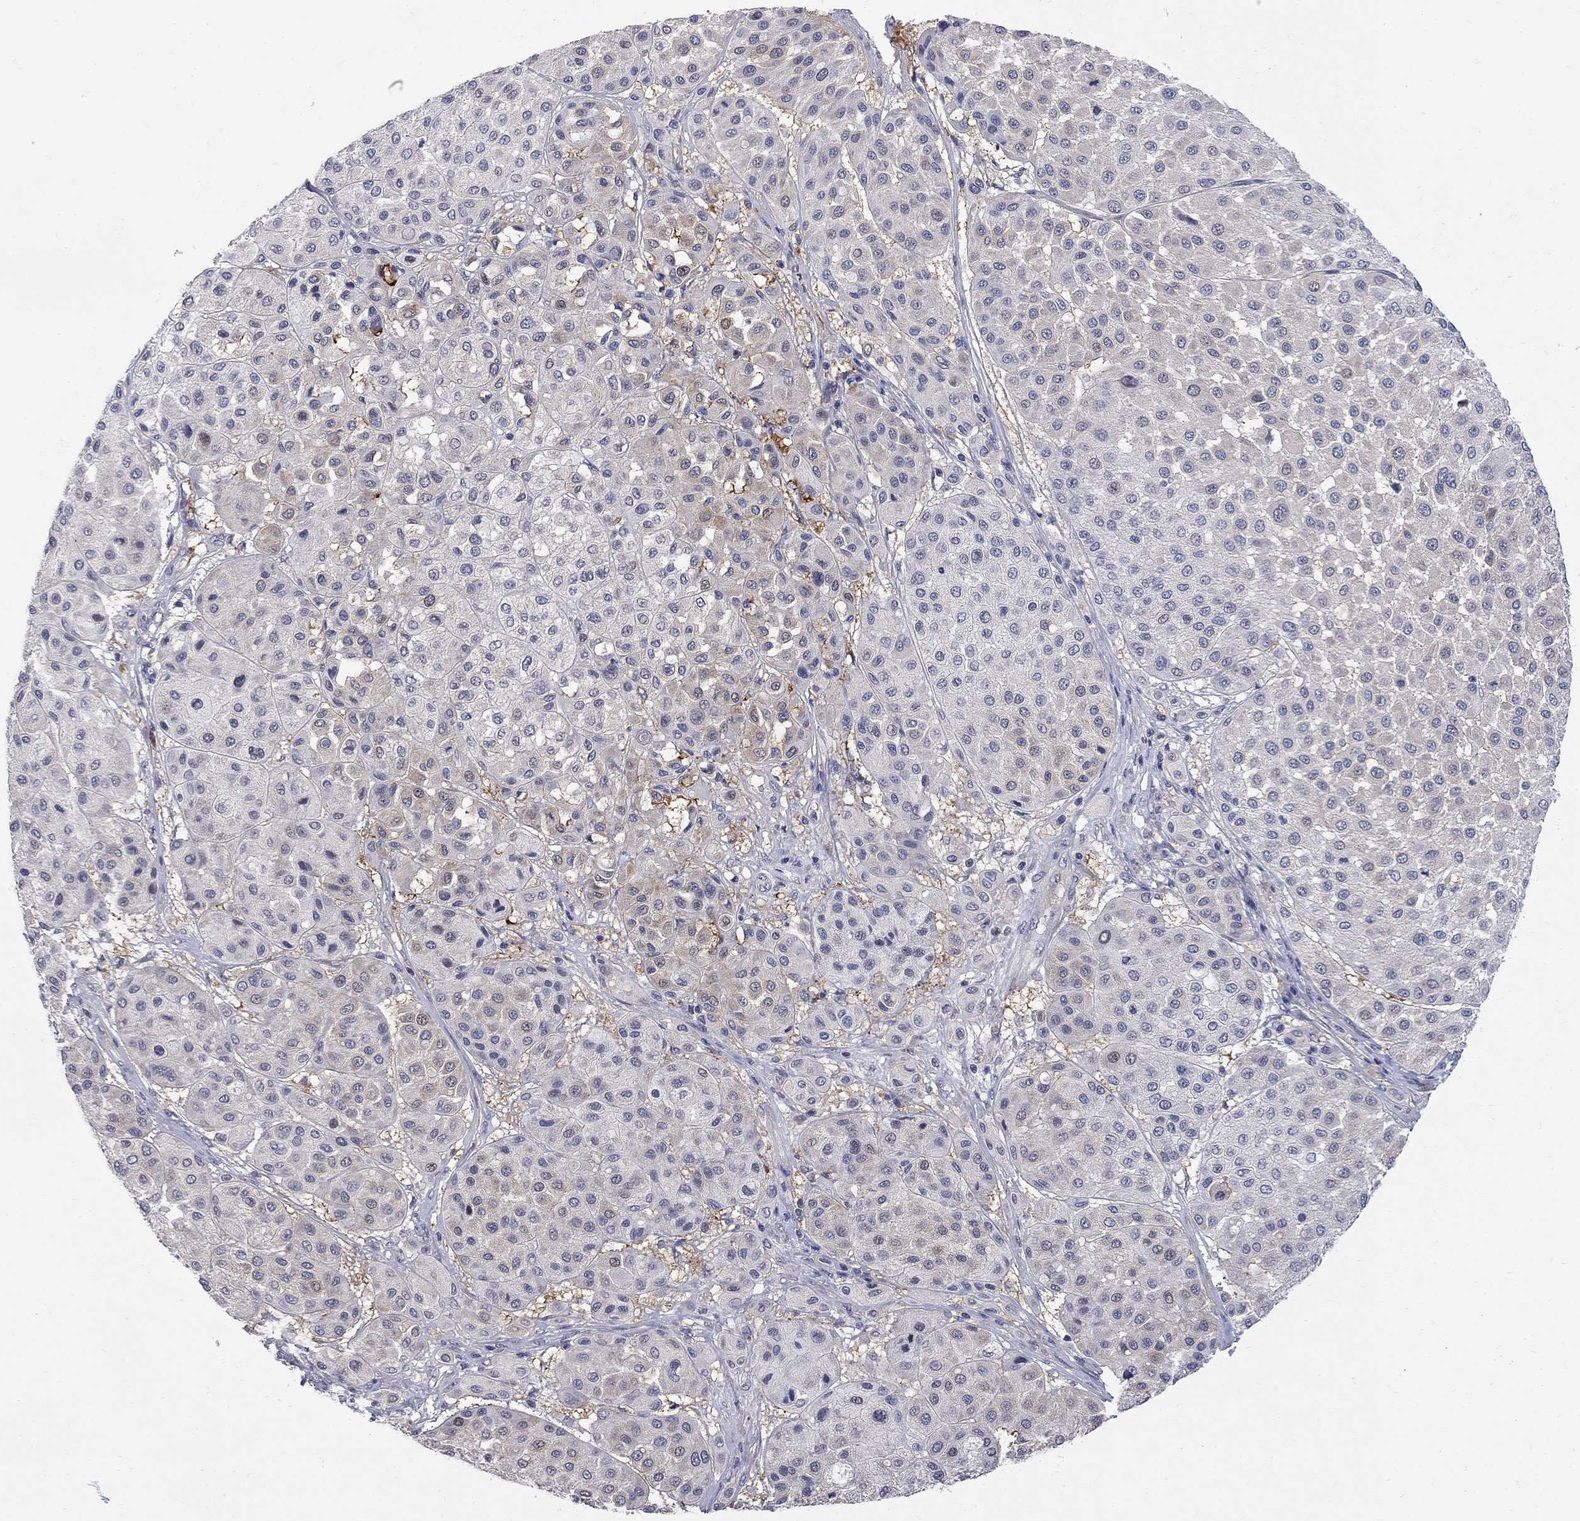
{"staining": {"intensity": "negative", "quantity": "none", "location": "none"}, "tissue": "melanoma", "cell_type": "Tumor cells", "image_type": "cancer", "snomed": [{"axis": "morphology", "description": "Malignant melanoma, Metastatic site"}, {"axis": "topography", "description": "Smooth muscle"}], "caption": "DAB (3,3'-diaminobenzidine) immunohistochemical staining of human melanoma displays no significant positivity in tumor cells.", "gene": "GALNT8", "patient": {"sex": "male", "age": 41}}